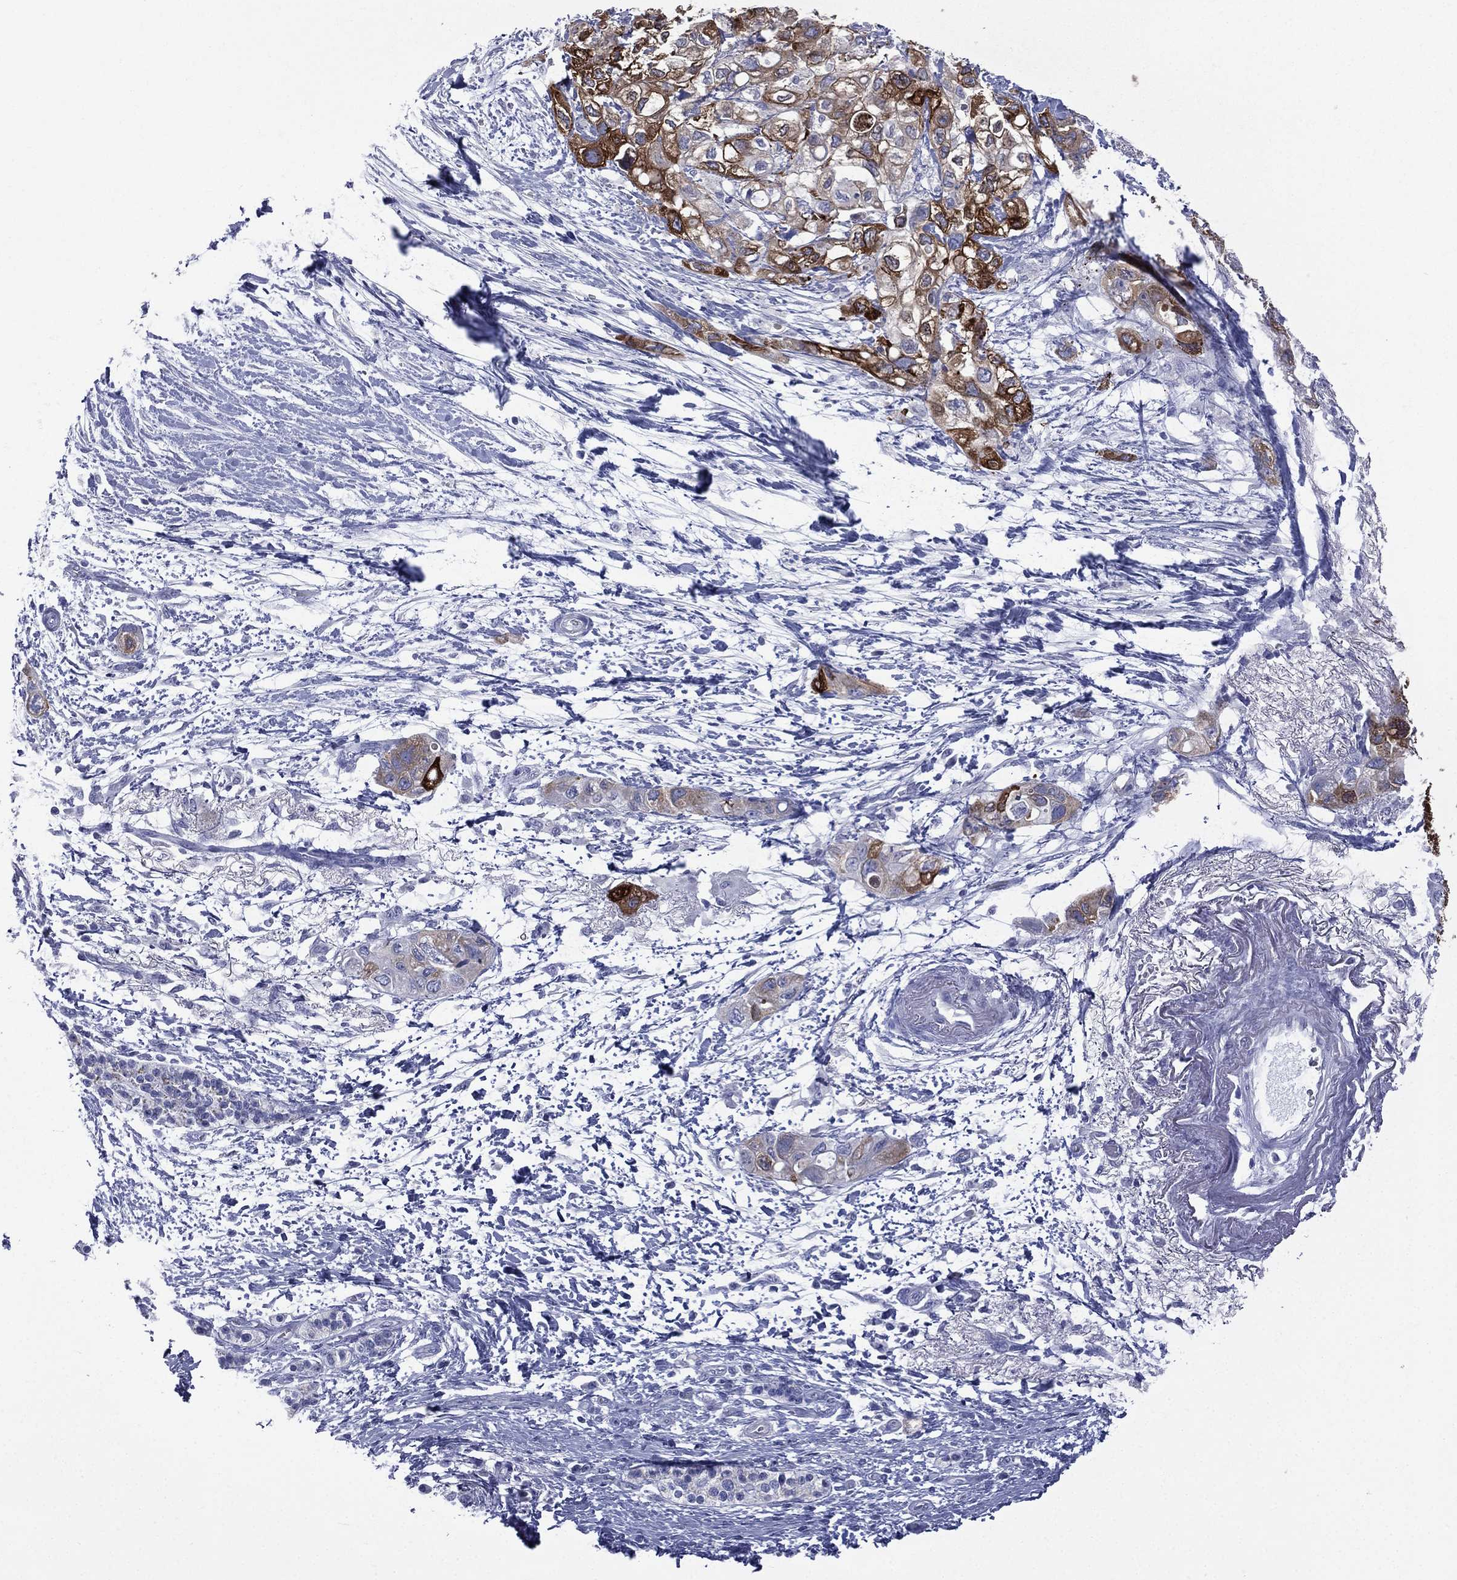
{"staining": {"intensity": "strong", "quantity": "25%-75%", "location": "cytoplasmic/membranous"}, "tissue": "pancreatic cancer", "cell_type": "Tumor cells", "image_type": "cancer", "snomed": [{"axis": "morphology", "description": "Adenocarcinoma, NOS"}, {"axis": "topography", "description": "Pancreas"}], "caption": "A brown stain labels strong cytoplasmic/membranous expression of a protein in pancreatic adenocarcinoma tumor cells.", "gene": "CES2", "patient": {"sex": "female", "age": 72}}